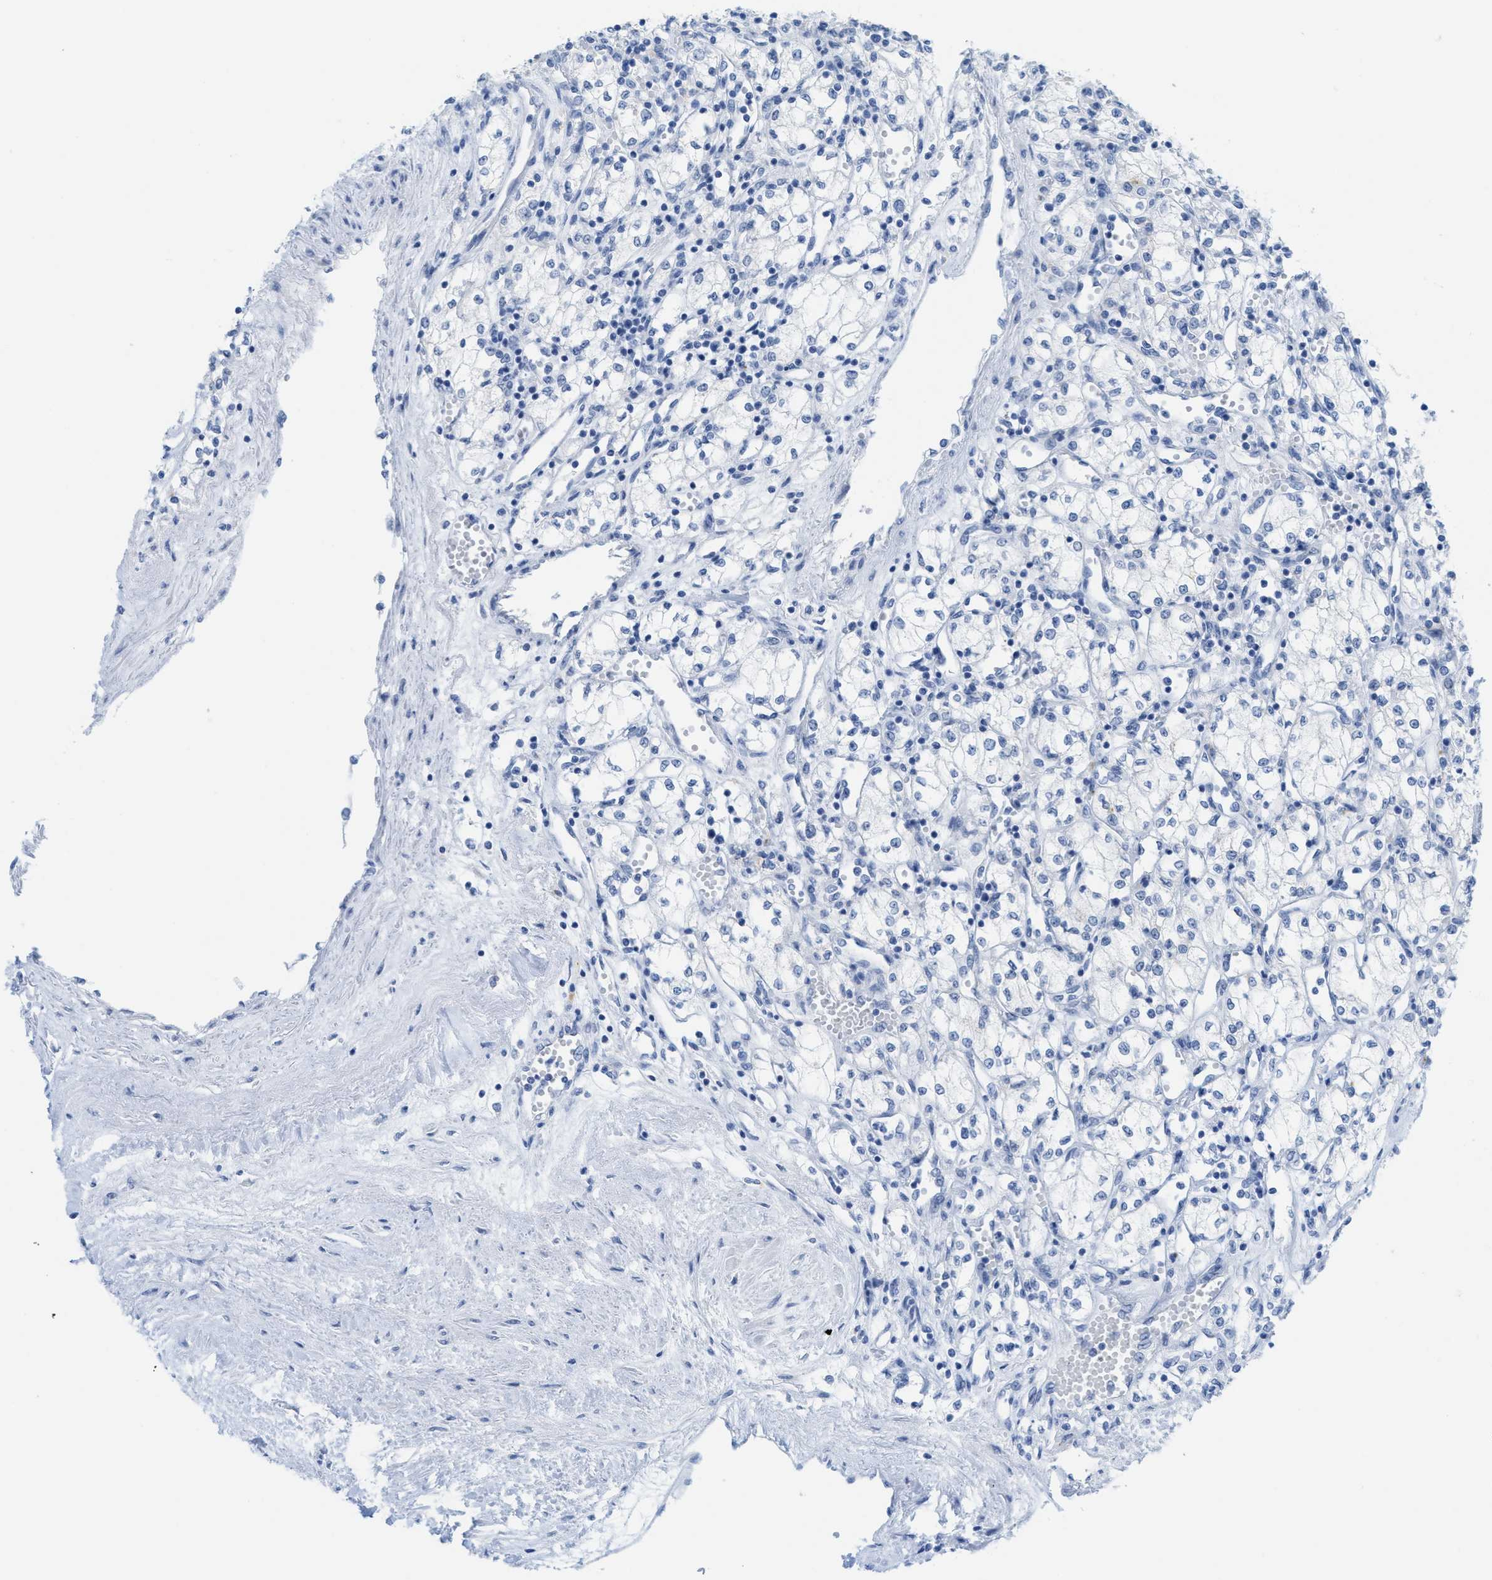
{"staining": {"intensity": "negative", "quantity": "none", "location": "none"}, "tissue": "renal cancer", "cell_type": "Tumor cells", "image_type": "cancer", "snomed": [{"axis": "morphology", "description": "Adenocarcinoma, NOS"}, {"axis": "topography", "description": "Kidney"}], "caption": "Renal cancer (adenocarcinoma) was stained to show a protein in brown. There is no significant expression in tumor cells.", "gene": "WDR4", "patient": {"sex": "male", "age": 59}}